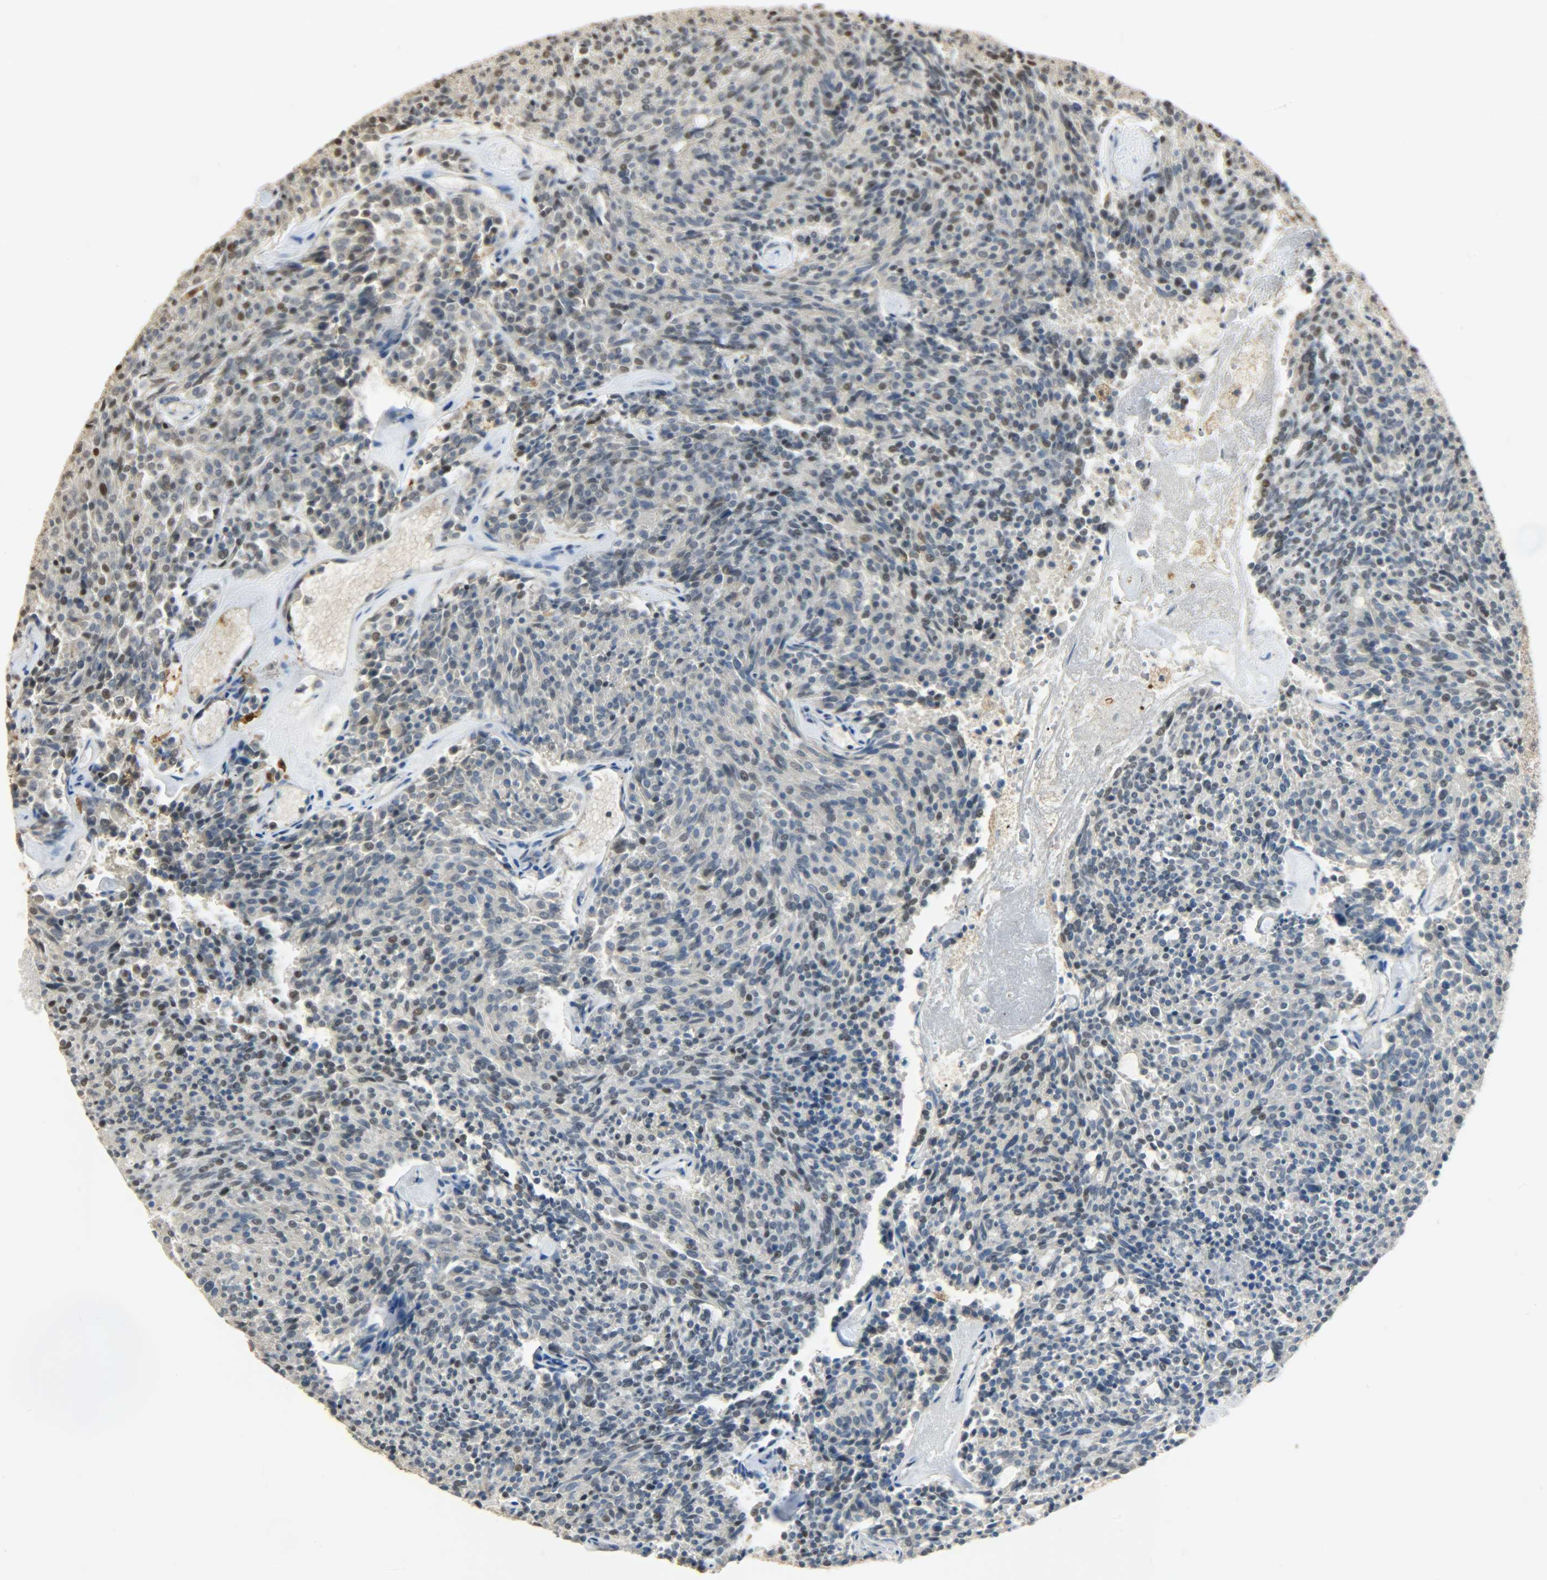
{"staining": {"intensity": "weak", "quantity": "<25%", "location": "nuclear"}, "tissue": "carcinoid", "cell_type": "Tumor cells", "image_type": "cancer", "snomed": [{"axis": "morphology", "description": "Carcinoid, malignant, NOS"}, {"axis": "topography", "description": "Pancreas"}], "caption": "The immunohistochemistry (IHC) micrograph has no significant staining in tumor cells of malignant carcinoid tissue.", "gene": "NGFR", "patient": {"sex": "female", "age": 54}}